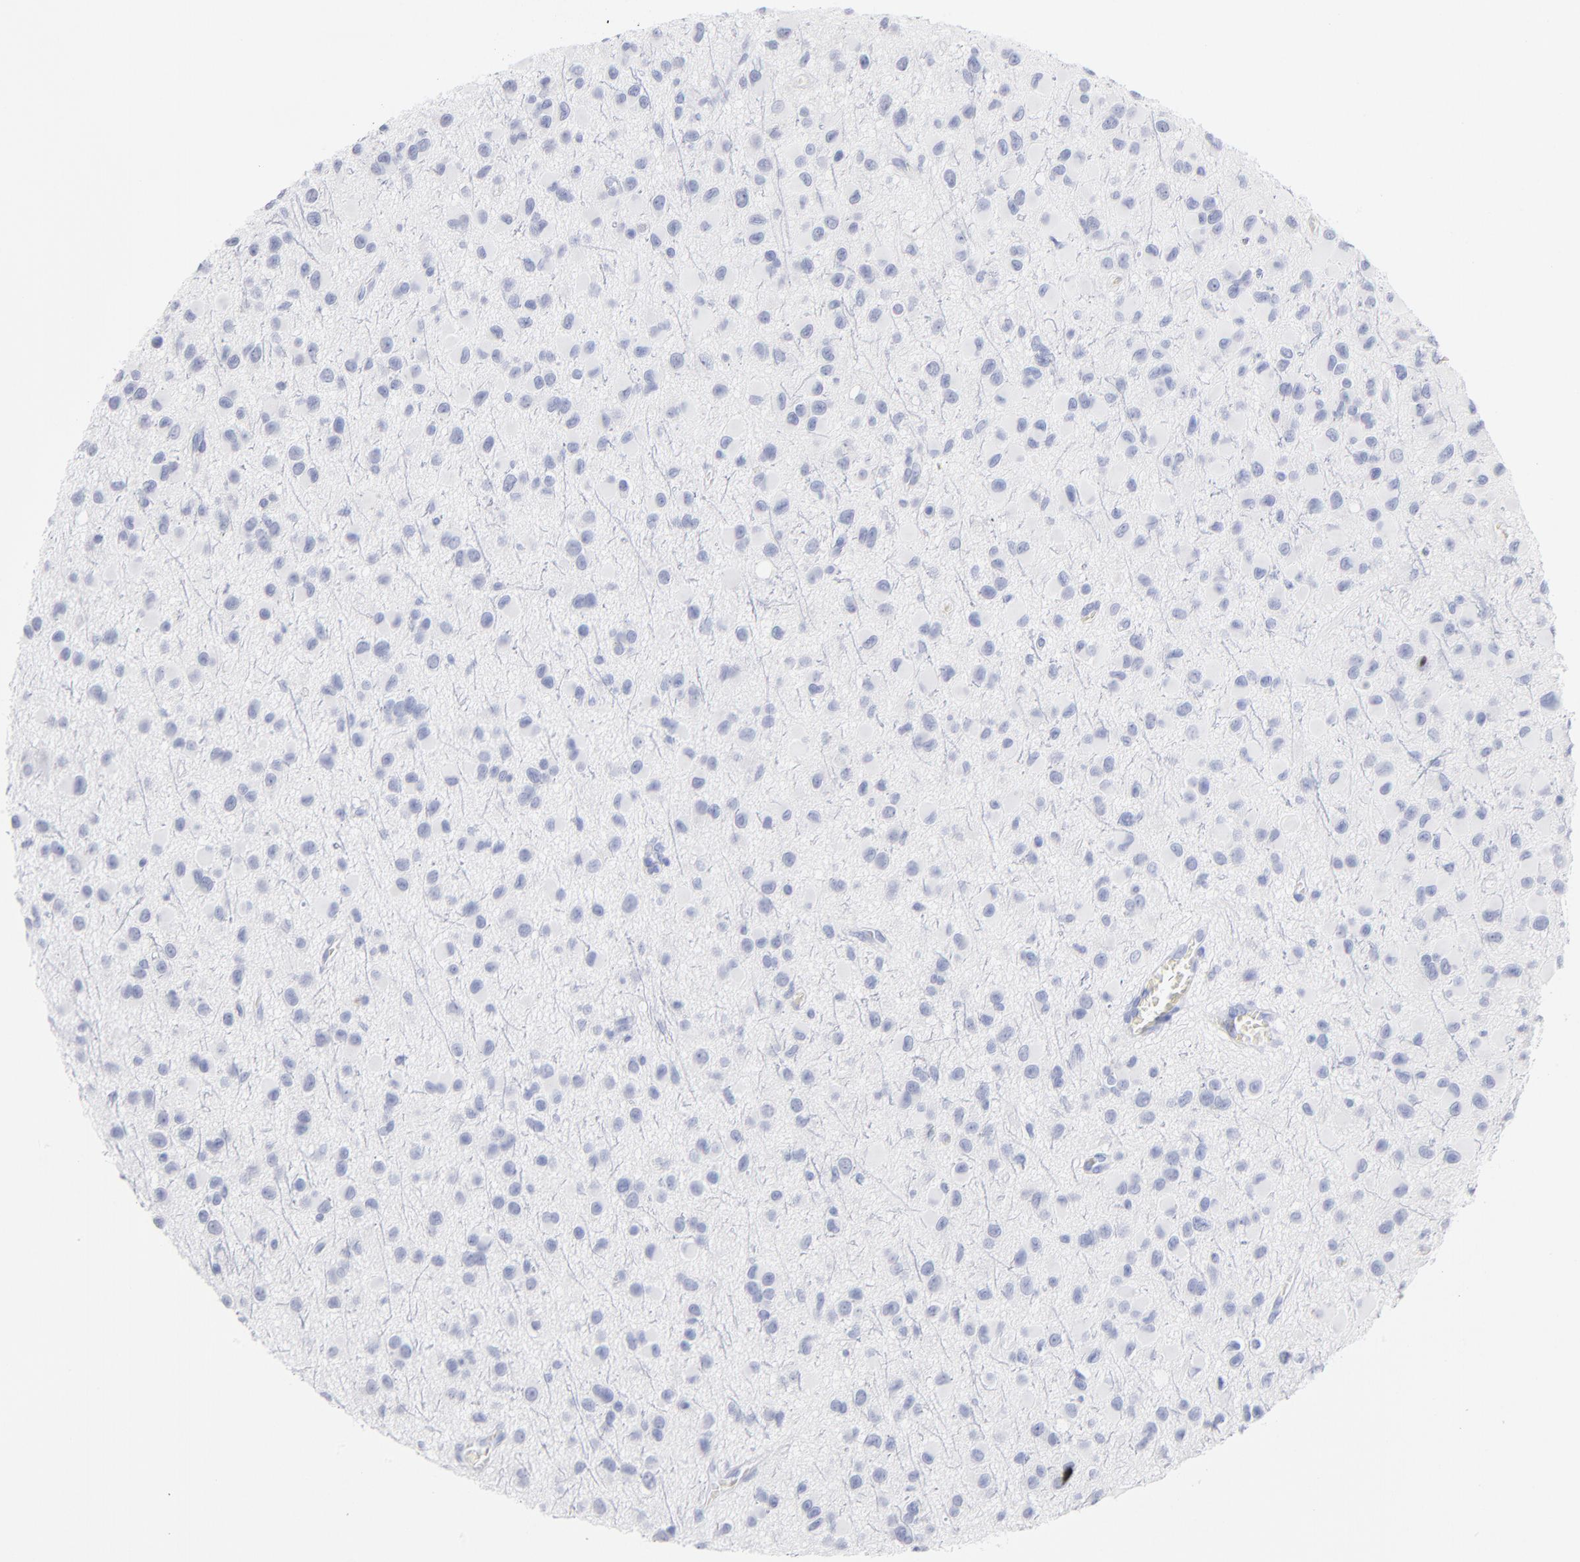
{"staining": {"intensity": "negative", "quantity": "none", "location": "none"}, "tissue": "glioma", "cell_type": "Tumor cells", "image_type": "cancer", "snomed": [{"axis": "morphology", "description": "Glioma, malignant, Low grade"}, {"axis": "topography", "description": "Brain"}], "caption": "A photomicrograph of malignant low-grade glioma stained for a protein displays no brown staining in tumor cells.", "gene": "ARG1", "patient": {"sex": "male", "age": 42}}